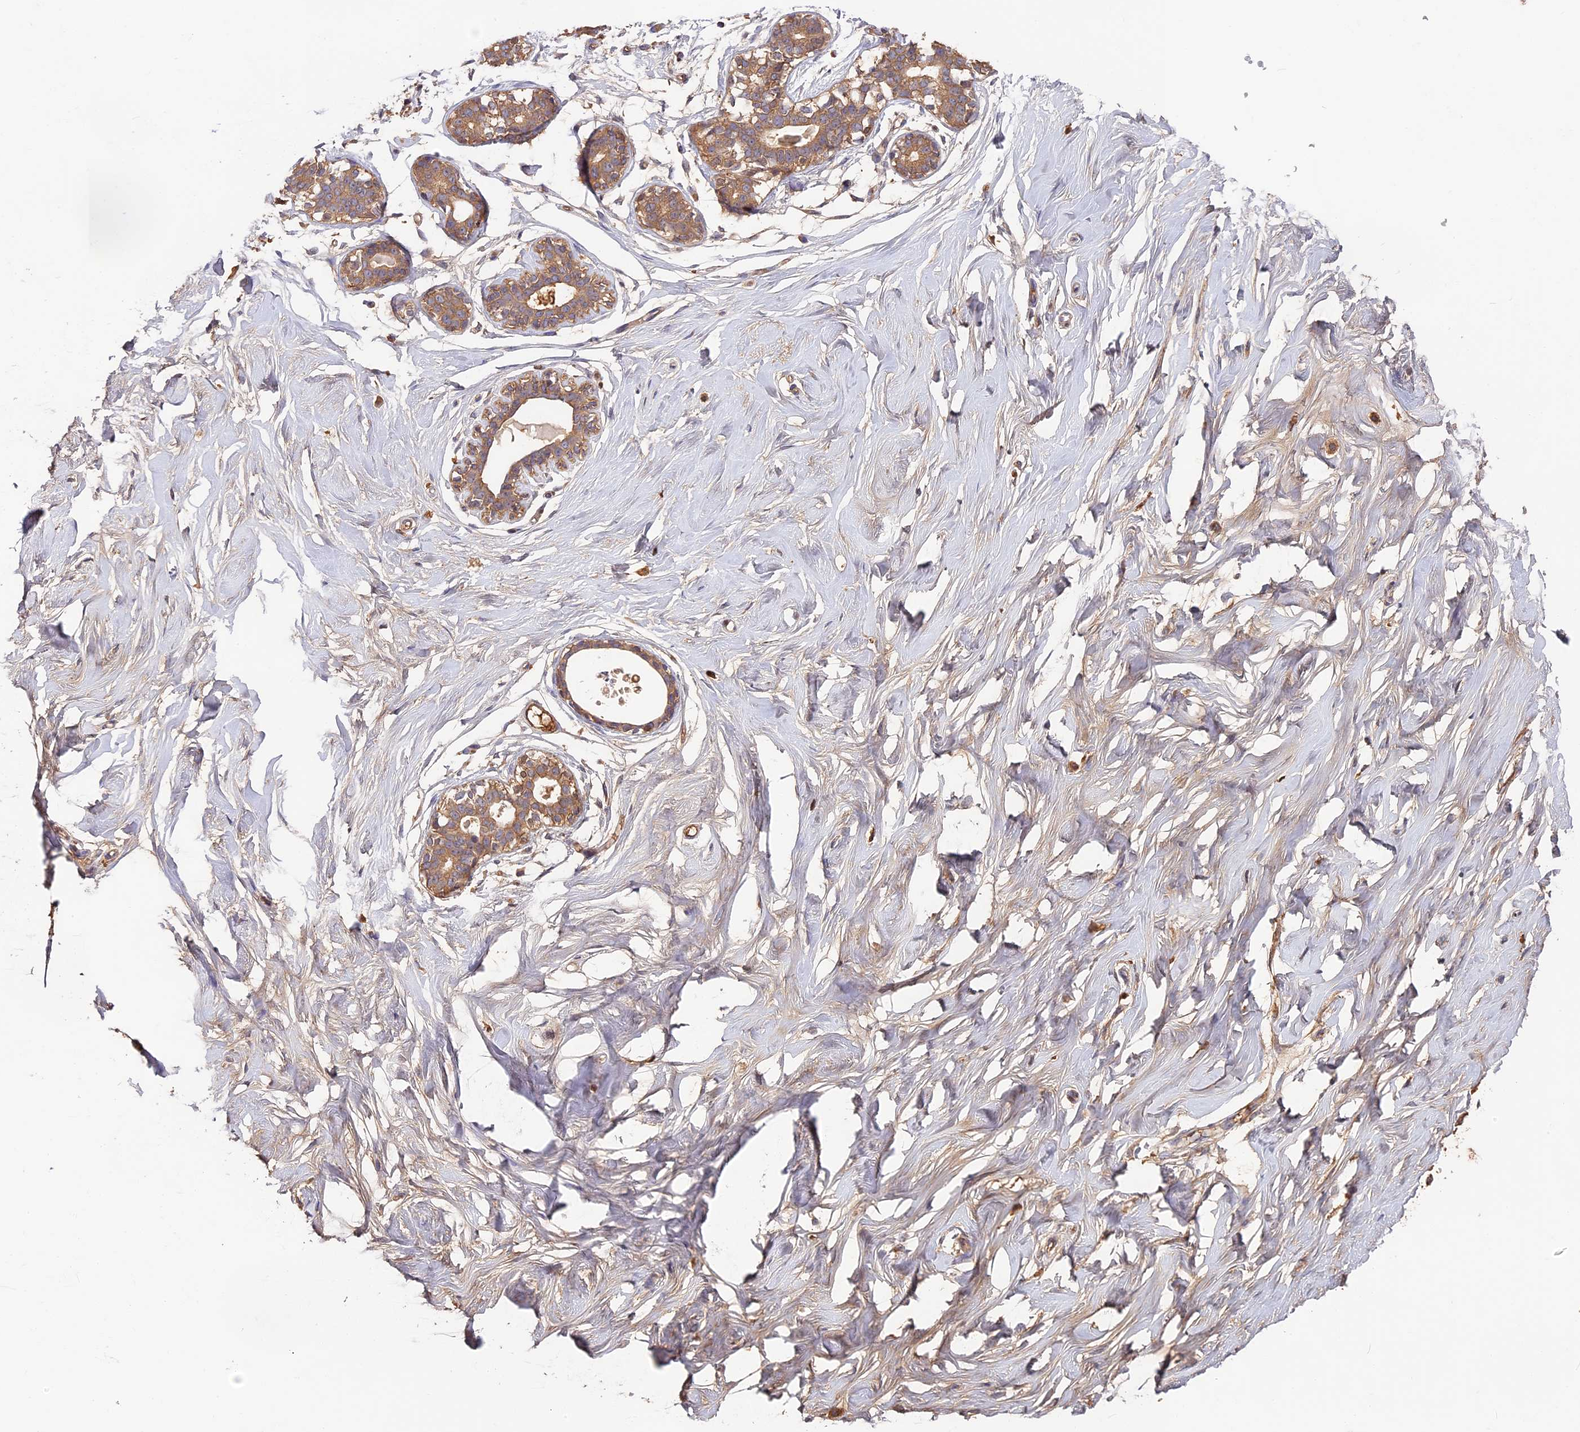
{"staining": {"intensity": "weak", "quantity": ">75%", "location": "cytoplasmic/membranous"}, "tissue": "breast", "cell_type": "Adipocytes", "image_type": "normal", "snomed": [{"axis": "morphology", "description": "Normal tissue, NOS"}, {"axis": "morphology", "description": "Adenoma, NOS"}, {"axis": "topography", "description": "Breast"}], "caption": "Protein analysis of normal breast demonstrates weak cytoplasmic/membranous expression in approximately >75% of adipocytes.", "gene": "ADGRD1", "patient": {"sex": "female", "age": 23}}